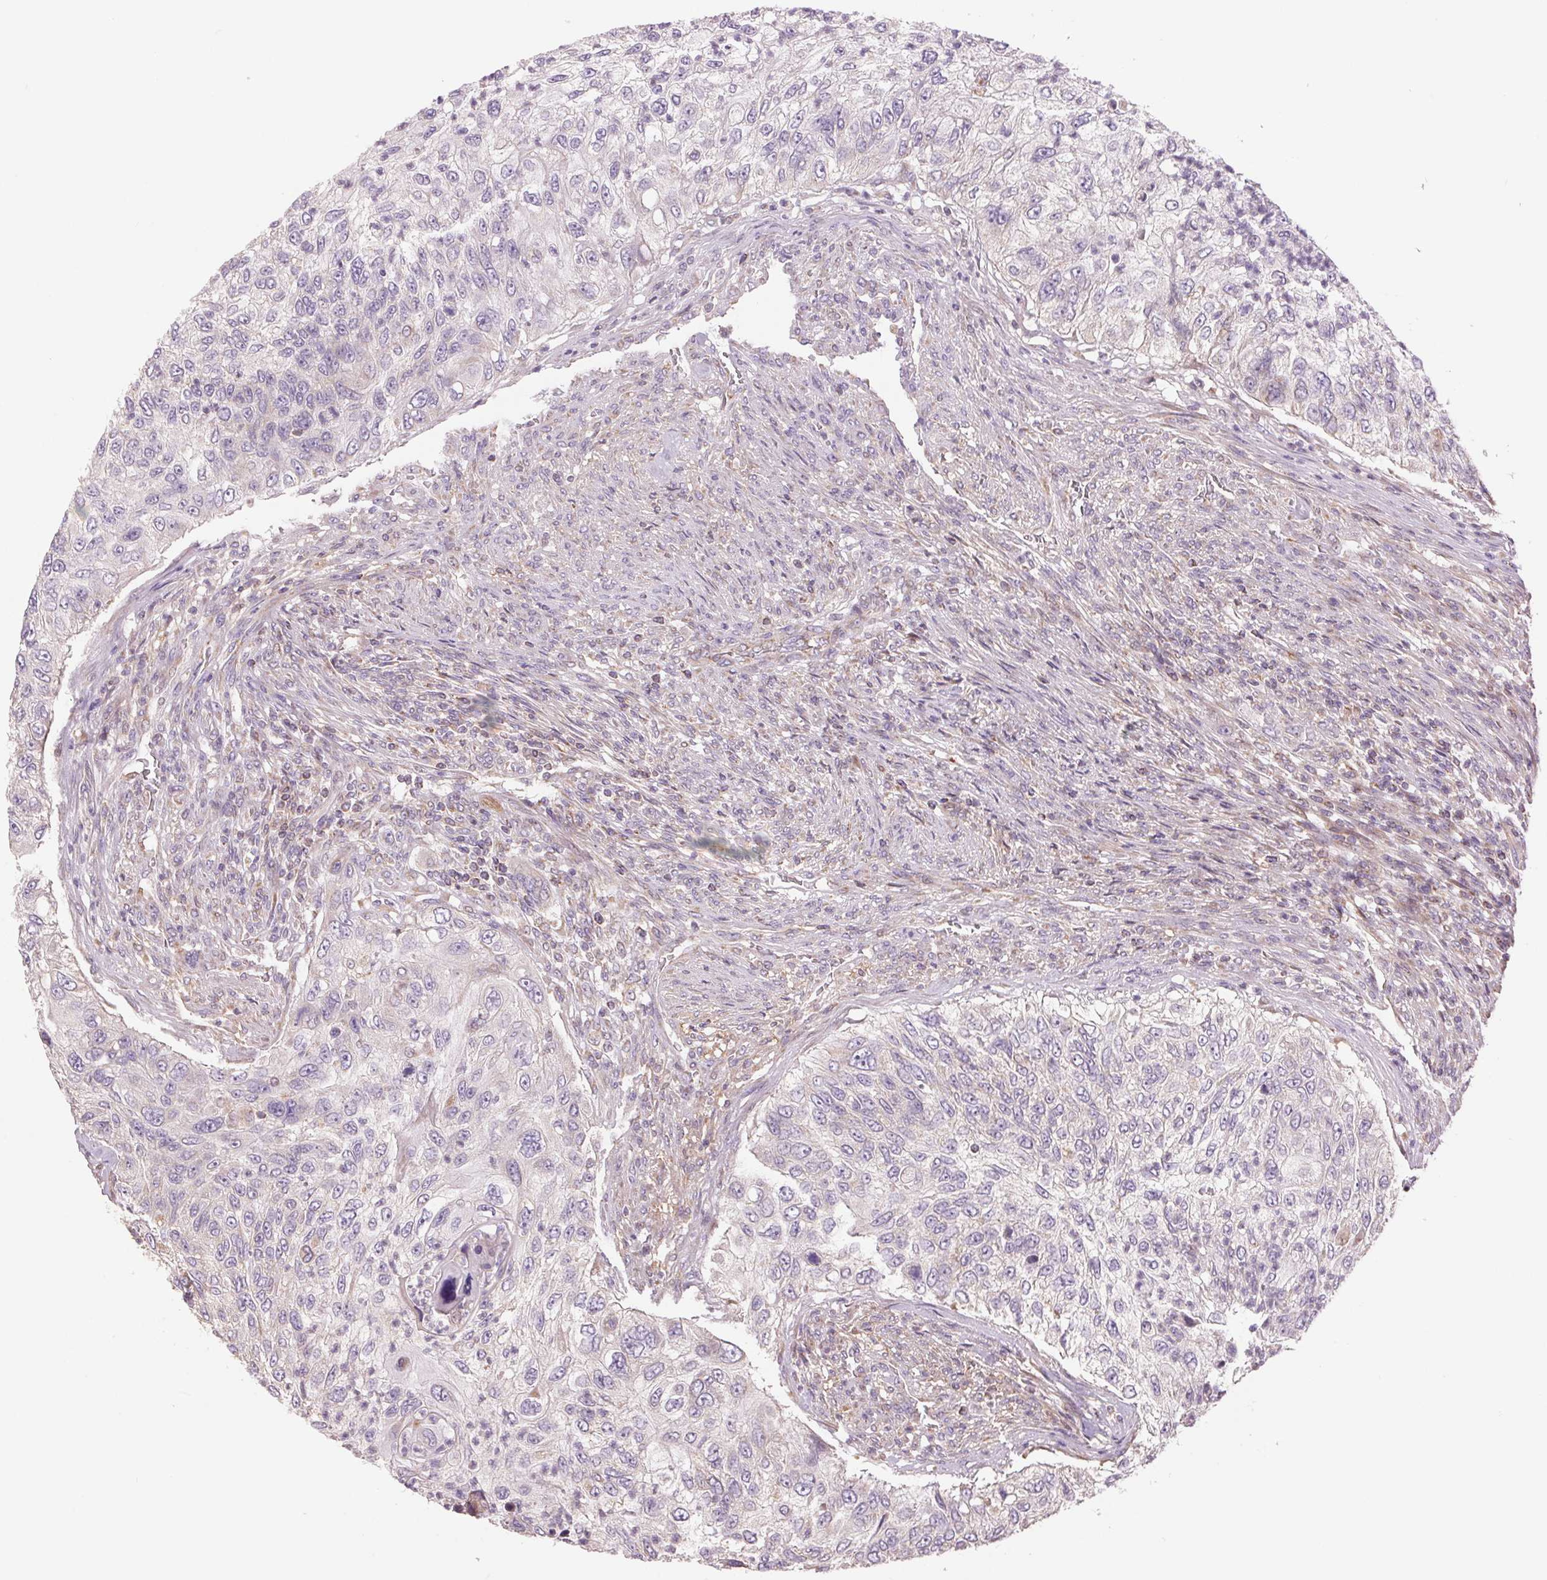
{"staining": {"intensity": "negative", "quantity": "none", "location": "none"}, "tissue": "urothelial cancer", "cell_type": "Tumor cells", "image_type": "cancer", "snomed": [{"axis": "morphology", "description": "Urothelial carcinoma, High grade"}, {"axis": "topography", "description": "Urinary bladder"}], "caption": "High-grade urothelial carcinoma stained for a protein using IHC shows no staining tumor cells.", "gene": "DGUOK", "patient": {"sex": "female", "age": 60}}